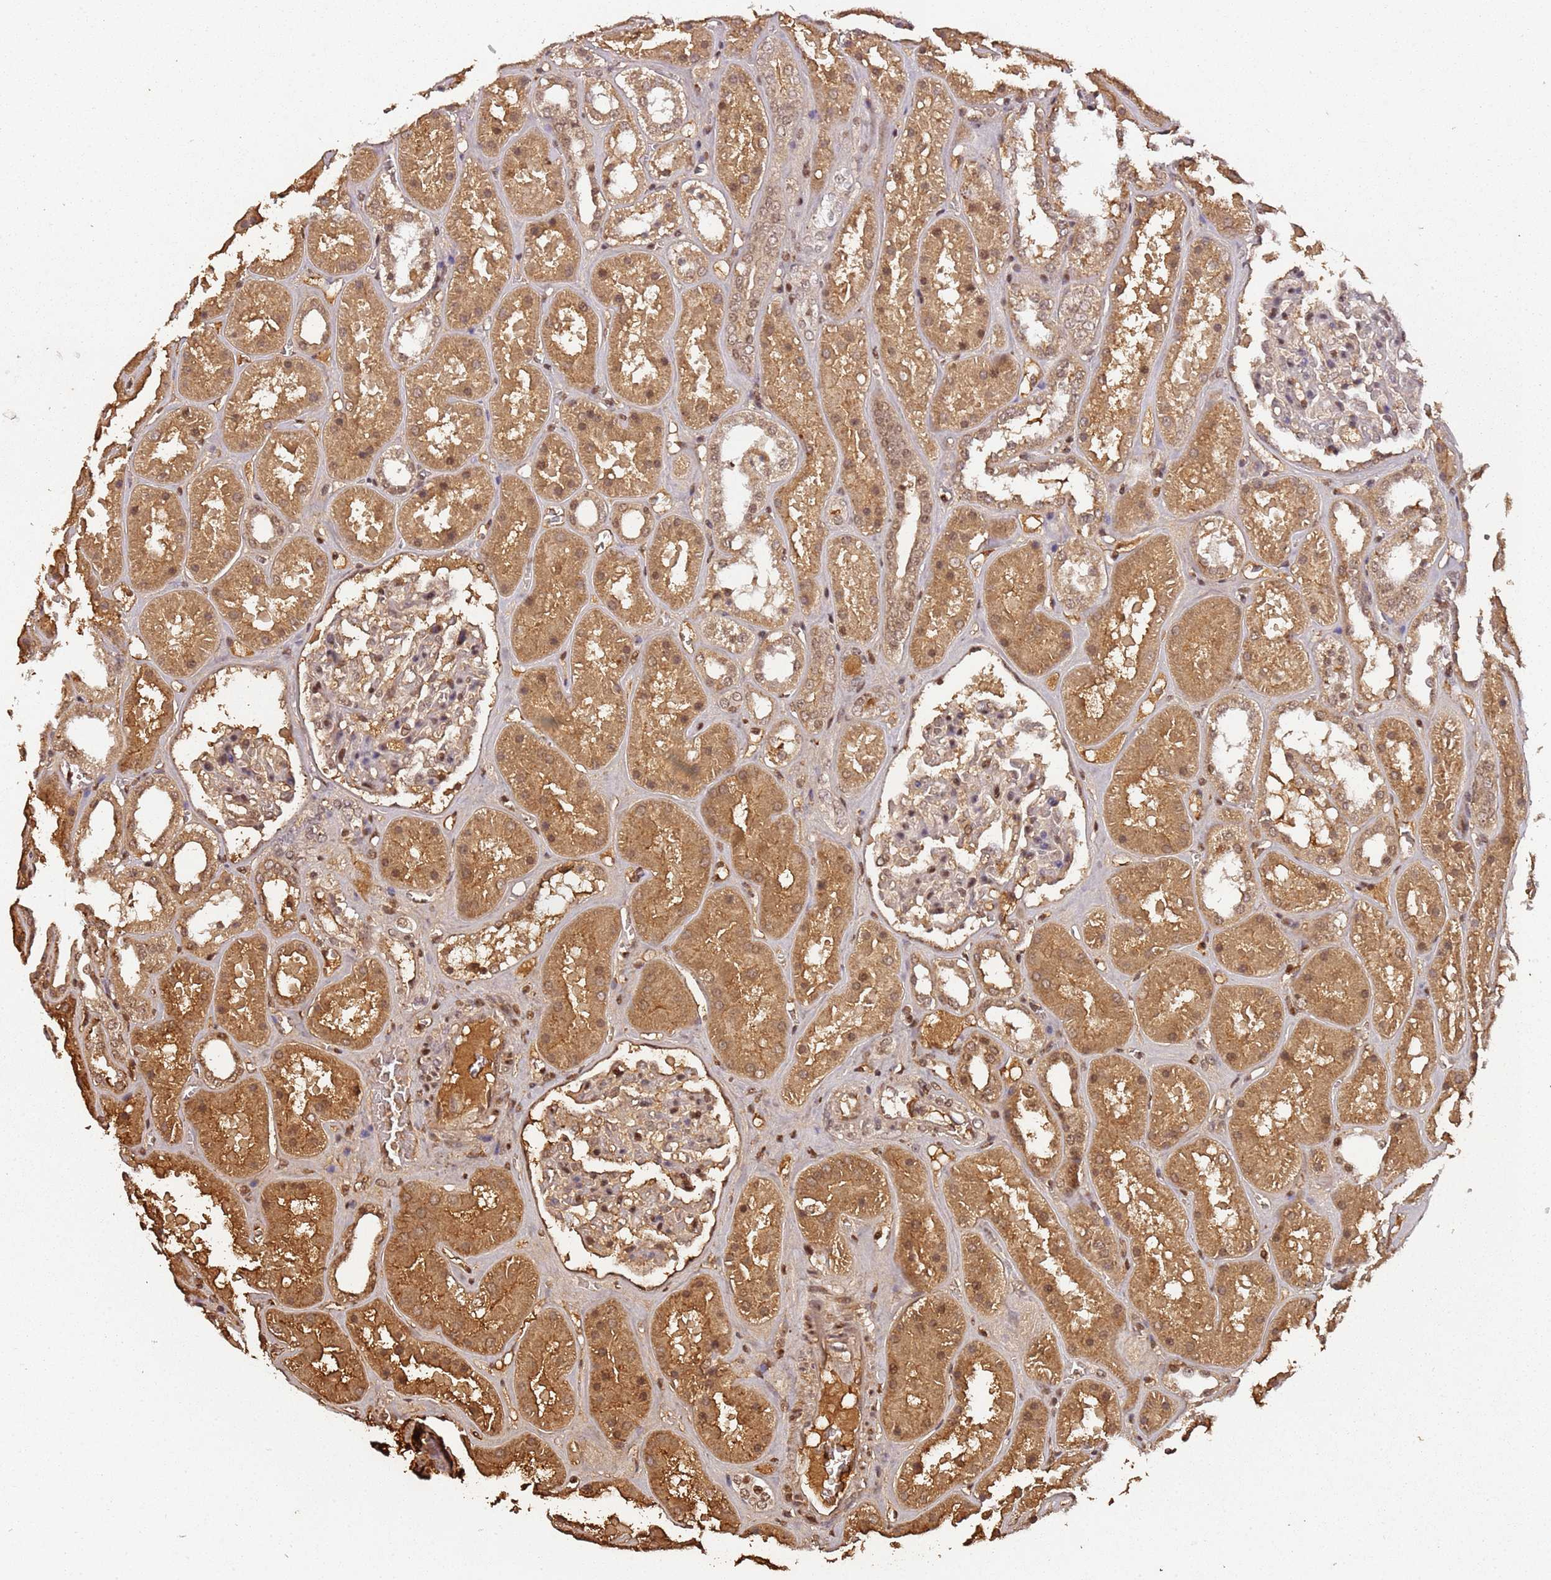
{"staining": {"intensity": "moderate", "quantity": "<25%", "location": "cytoplasmic/membranous,nuclear"}, "tissue": "kidney", "cell_type": "Cells in glomeruli", "image_type": "normal", "snomed": [{"axis": "morphology", "description": "Normal tissue, NOS"}, {"axis": "topography", "description": "Kidney"}], "caption": "DAB immunohistochemical staining of benign kidney exhibits moderate cytoplasmic/membranous,nuclear protein positivity in about <25% of cells in glomeruli. (DAB IHC, brown staining for protein, blue staining for nuclei).", "gene": "COL1A2", "patient": {"sex": "female", "age": 41}}